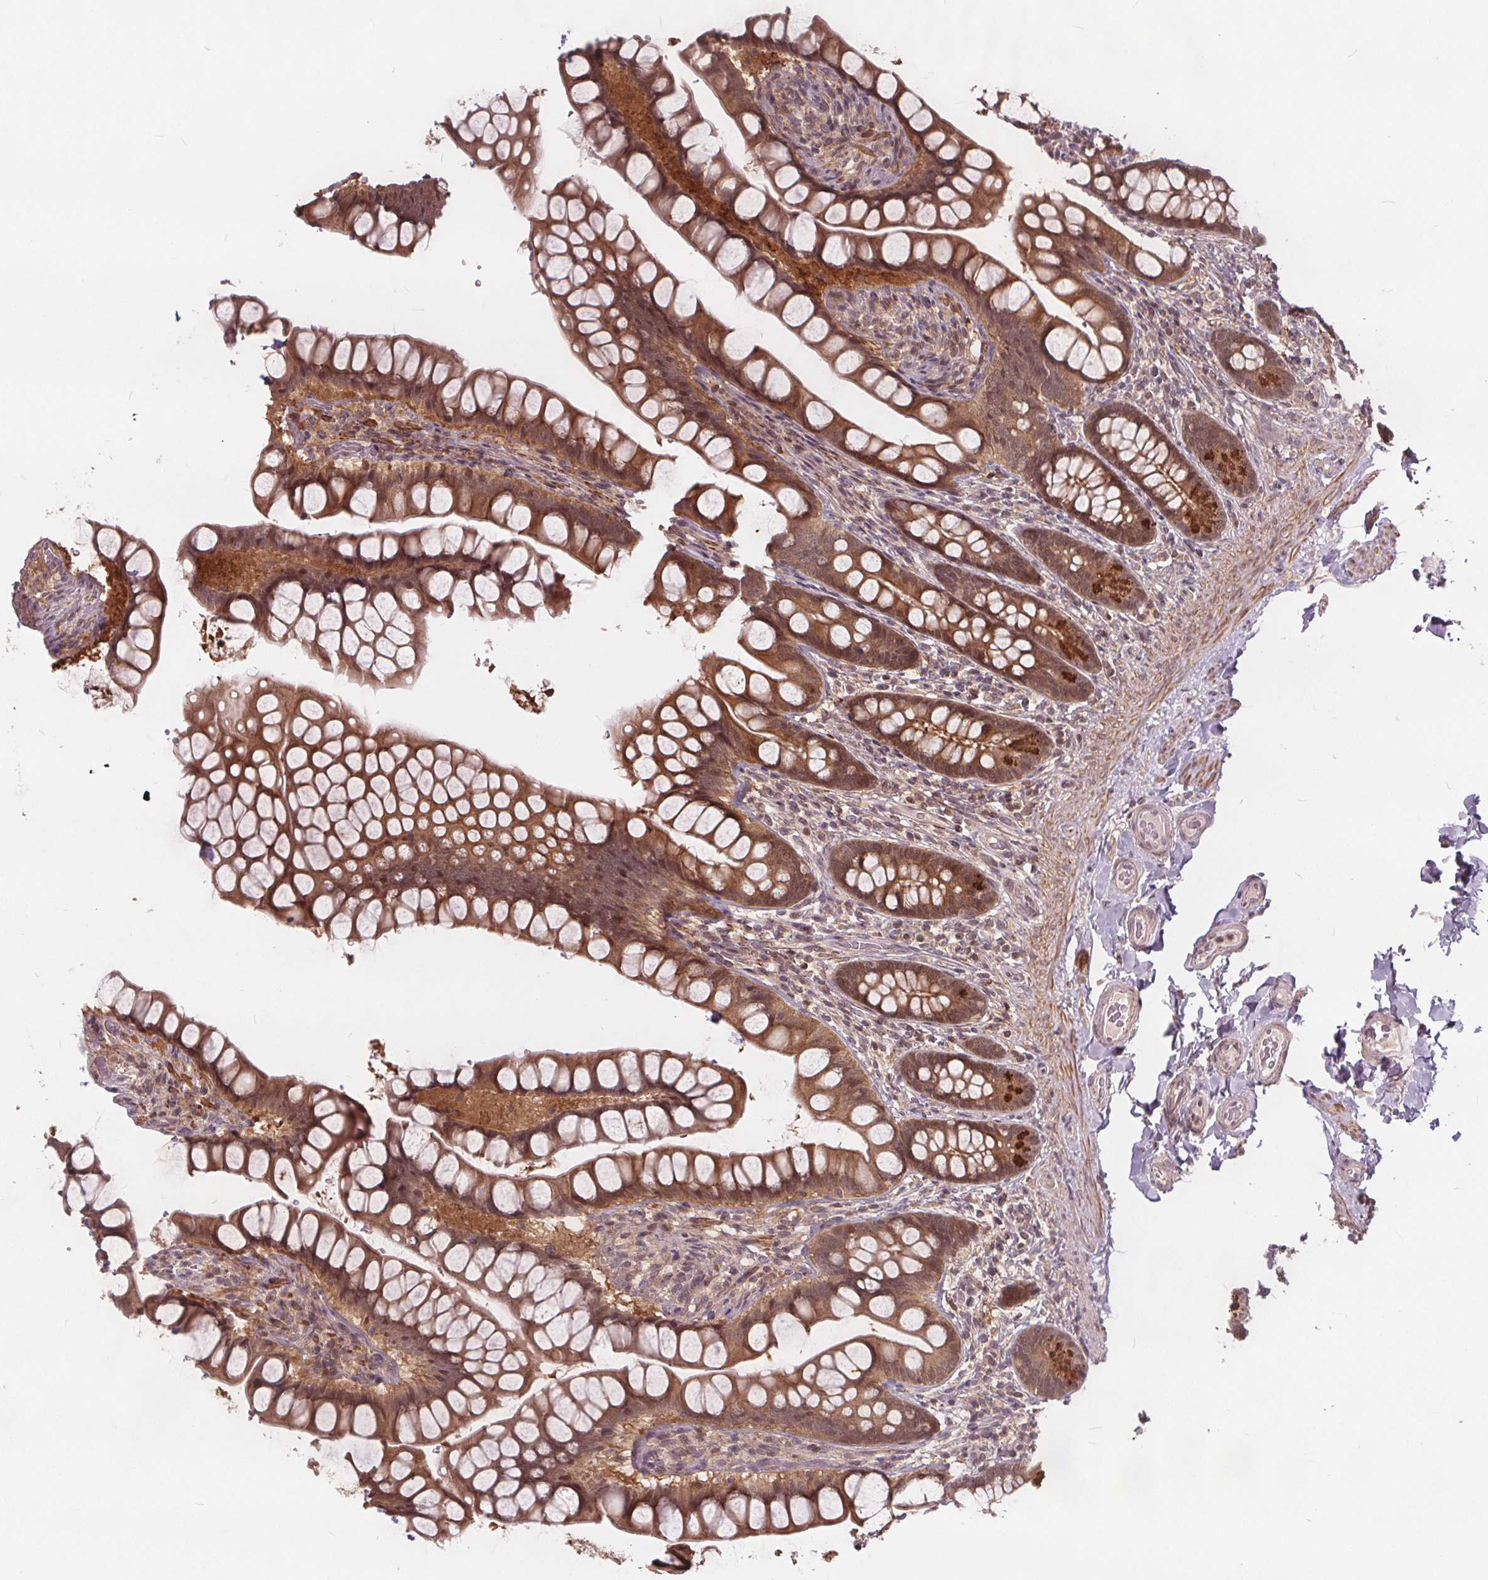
{"staining": {"intensity": "moderate", "quantity": ">75%", "location": "cytoplasmic/membranous,nuclear"}, "tissue": "small intestine", "cell_type": "Glandular cells", "image_type": "normal", "snomed": [{"axis": "morphology", "description": "Normal tissue, NOS"}, {"axis": "topography", "description": "Small intestine"}], "caption": "The photomicrograph reveals immunohistochemical staining of unremarkable small intestine. There is moderate cytoplasmic/membranous,nuclear staining is seen in about >75% of glandular cells.", "gene": "HIF1AN", "patient": {"sex": "male", "age": 70}}